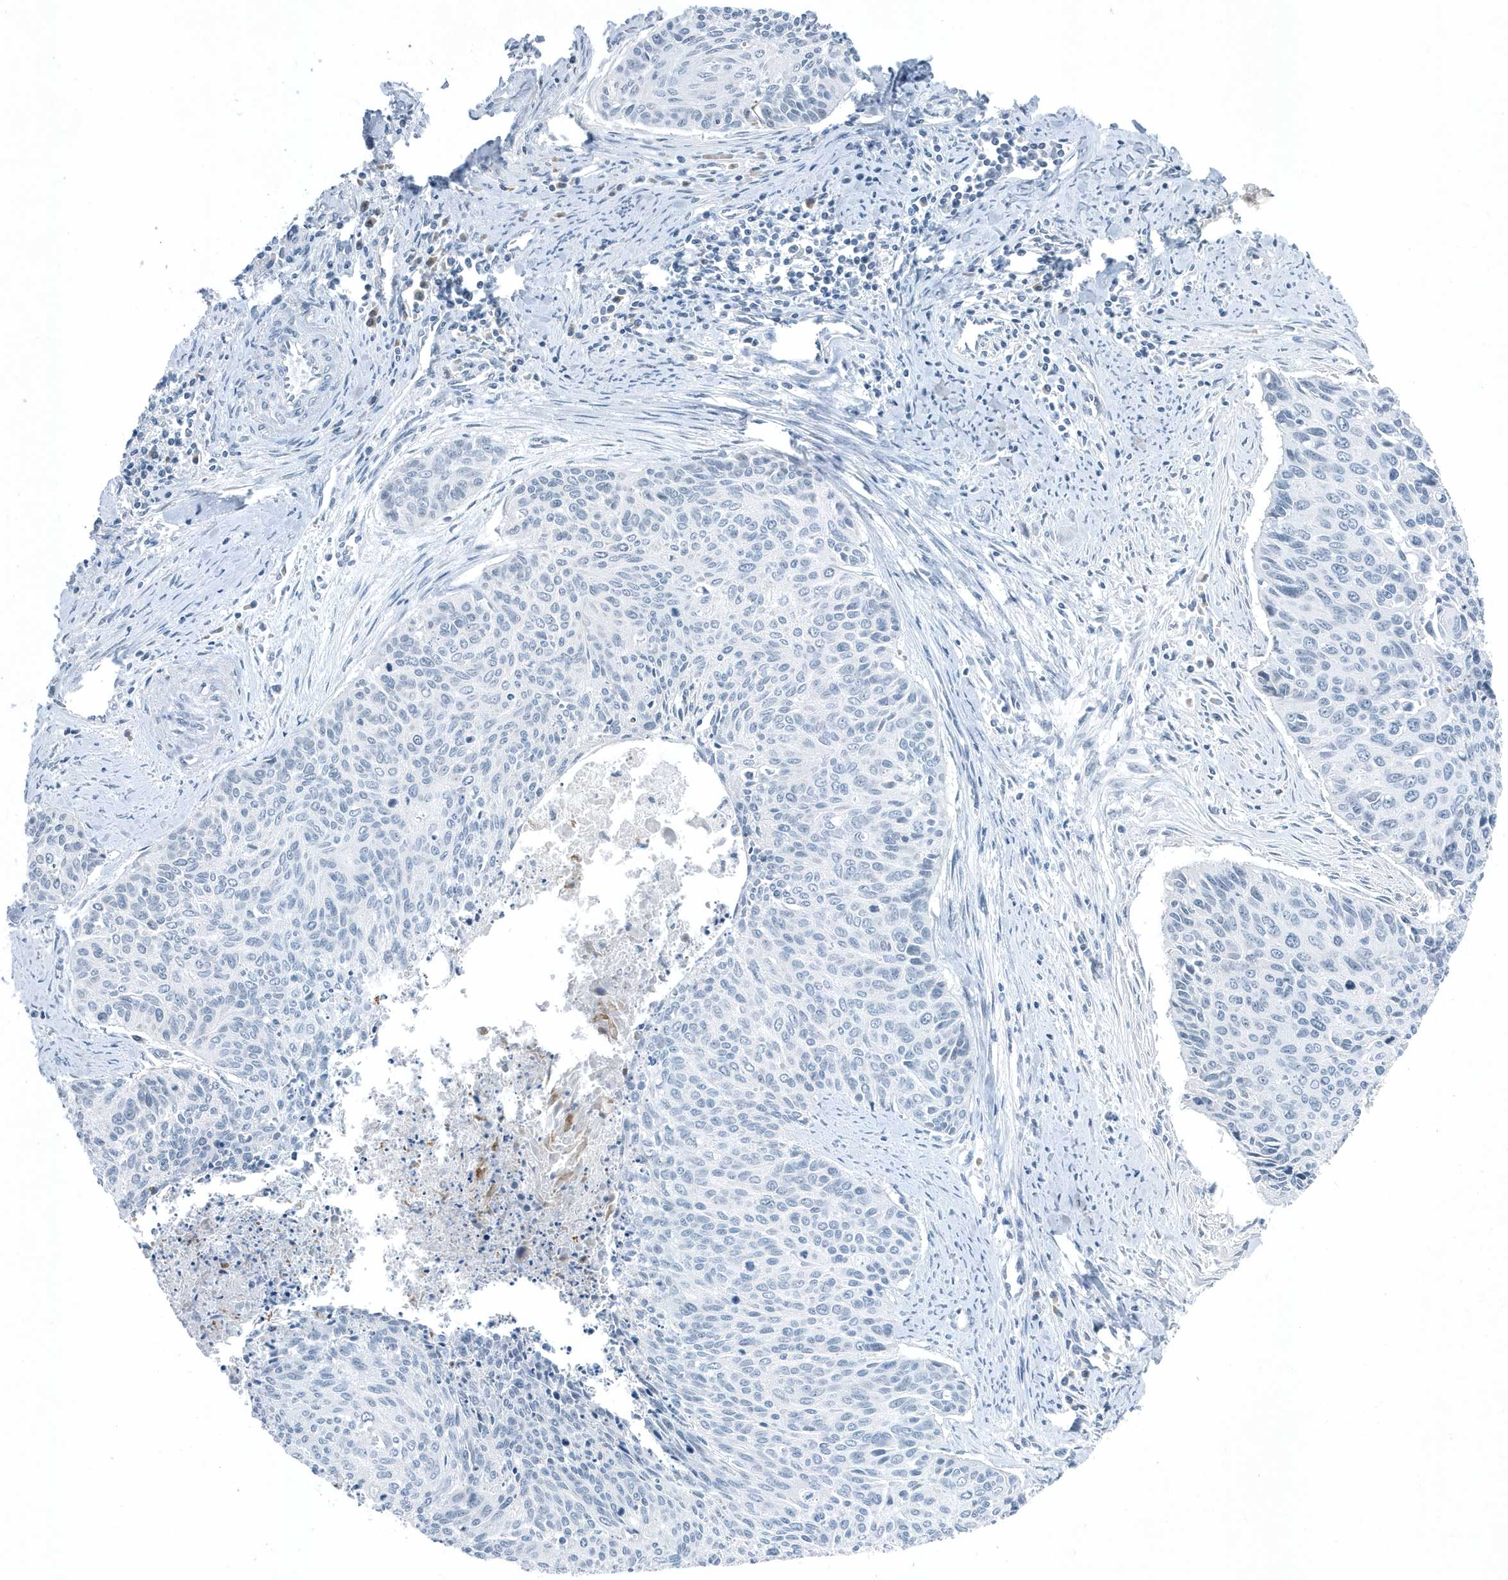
{"staining": {"intensity": "negative", "quantity": "none", "location": "none"}, "tissue": "cervical cancer", "cell_type": "Tumor cells", "image_type": "cancer", "snomed": [{"axis": "morphology", "description": "Squamous cell carcinoma, NOS"}, {"axis": "topography", "description": "Cervix"}], "caption": "IHC histopathology image of squamous cell carcinoma (cervical) stained for a protein (brown), which displays no positivity in tumor cells. (DAB IHC with hematoxylin counter stain).", "gene": "RPF2", "patient": {"sex": "female", "age": 55}}